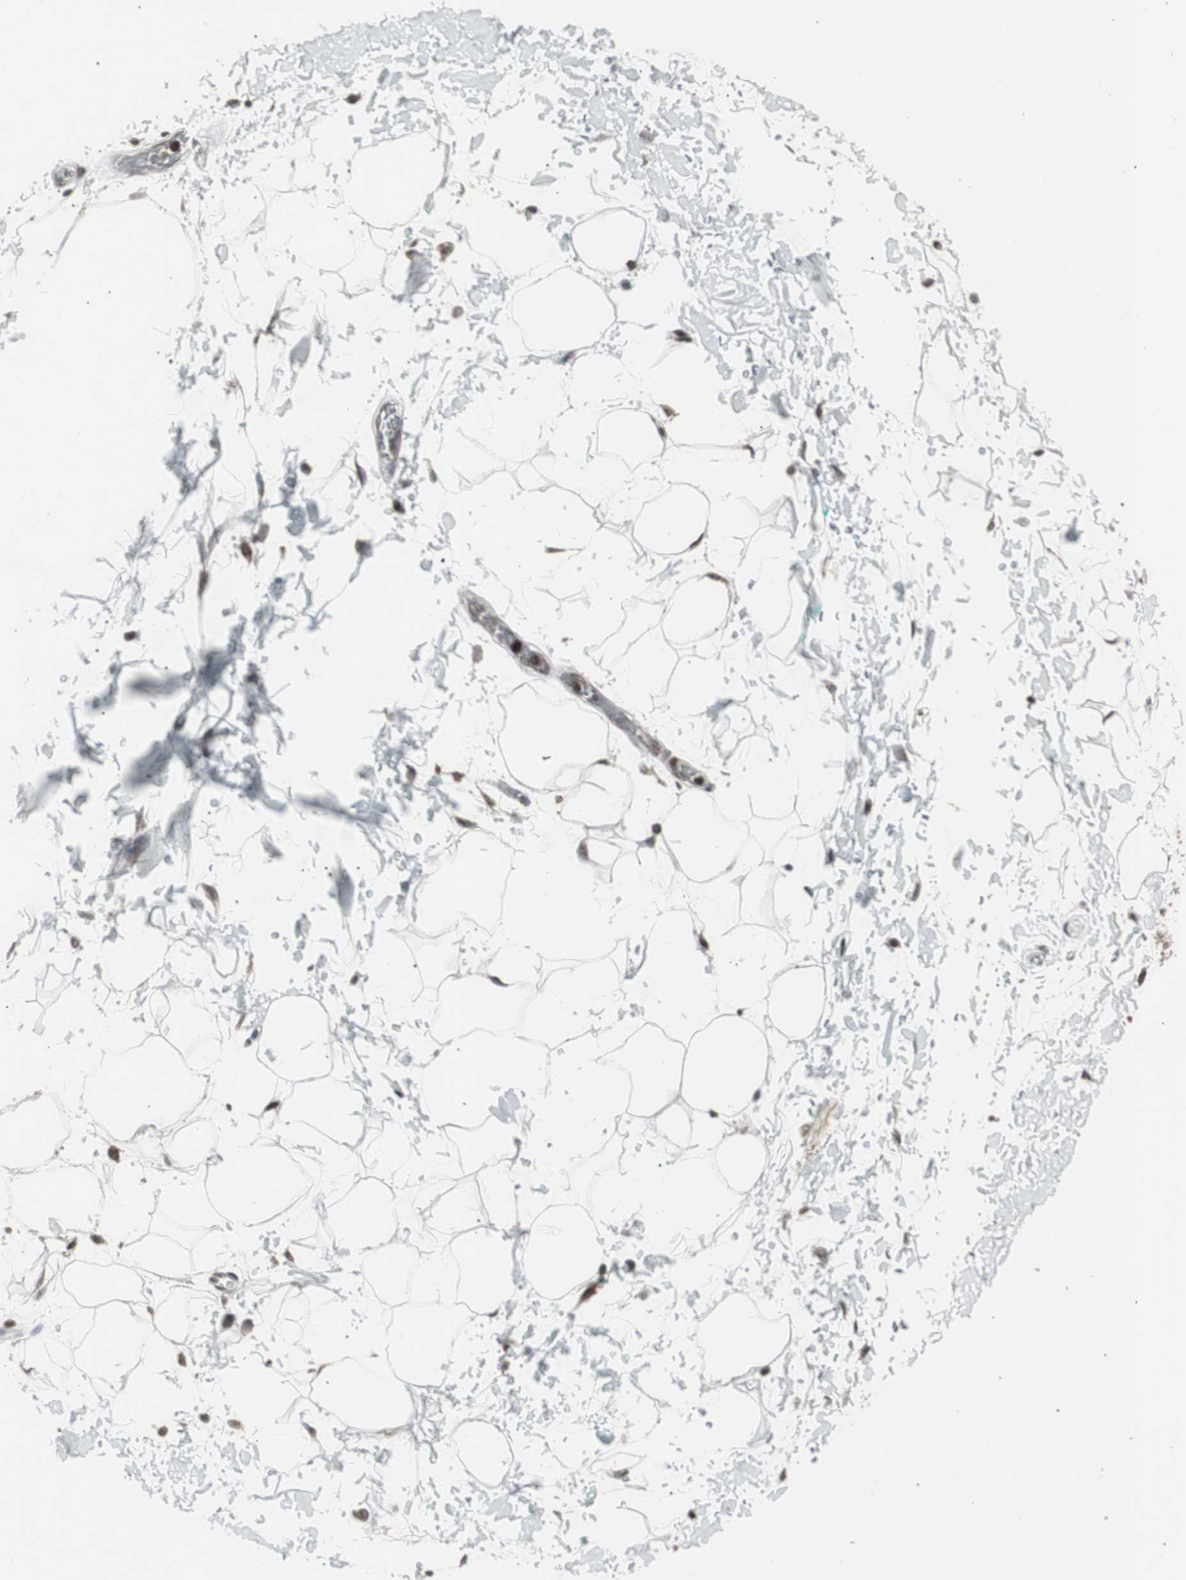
{"staining": {"intensity": "moderate", "quantity": ">75%", "location": "nuclear"}, "tissue": "adipose tissue", "cell_type": "Adipocytes", "image_type": "normal", "snomed": [{"axis": "morphology", "description": "Normal tissue, NOS"}, {"axis": "topography", "description": "Soft tissue"}], "caption": "A micrograph of human adipose tissue stained for a protein exhibits moderate nuclear brown staining in adipocytes. (Stains: DAB in brown, nuclei in blue, Microscopy: brightfield microscopy at high magnification).", "gene": "RXRA", "patient": {"sex": "male", "age": 72}}